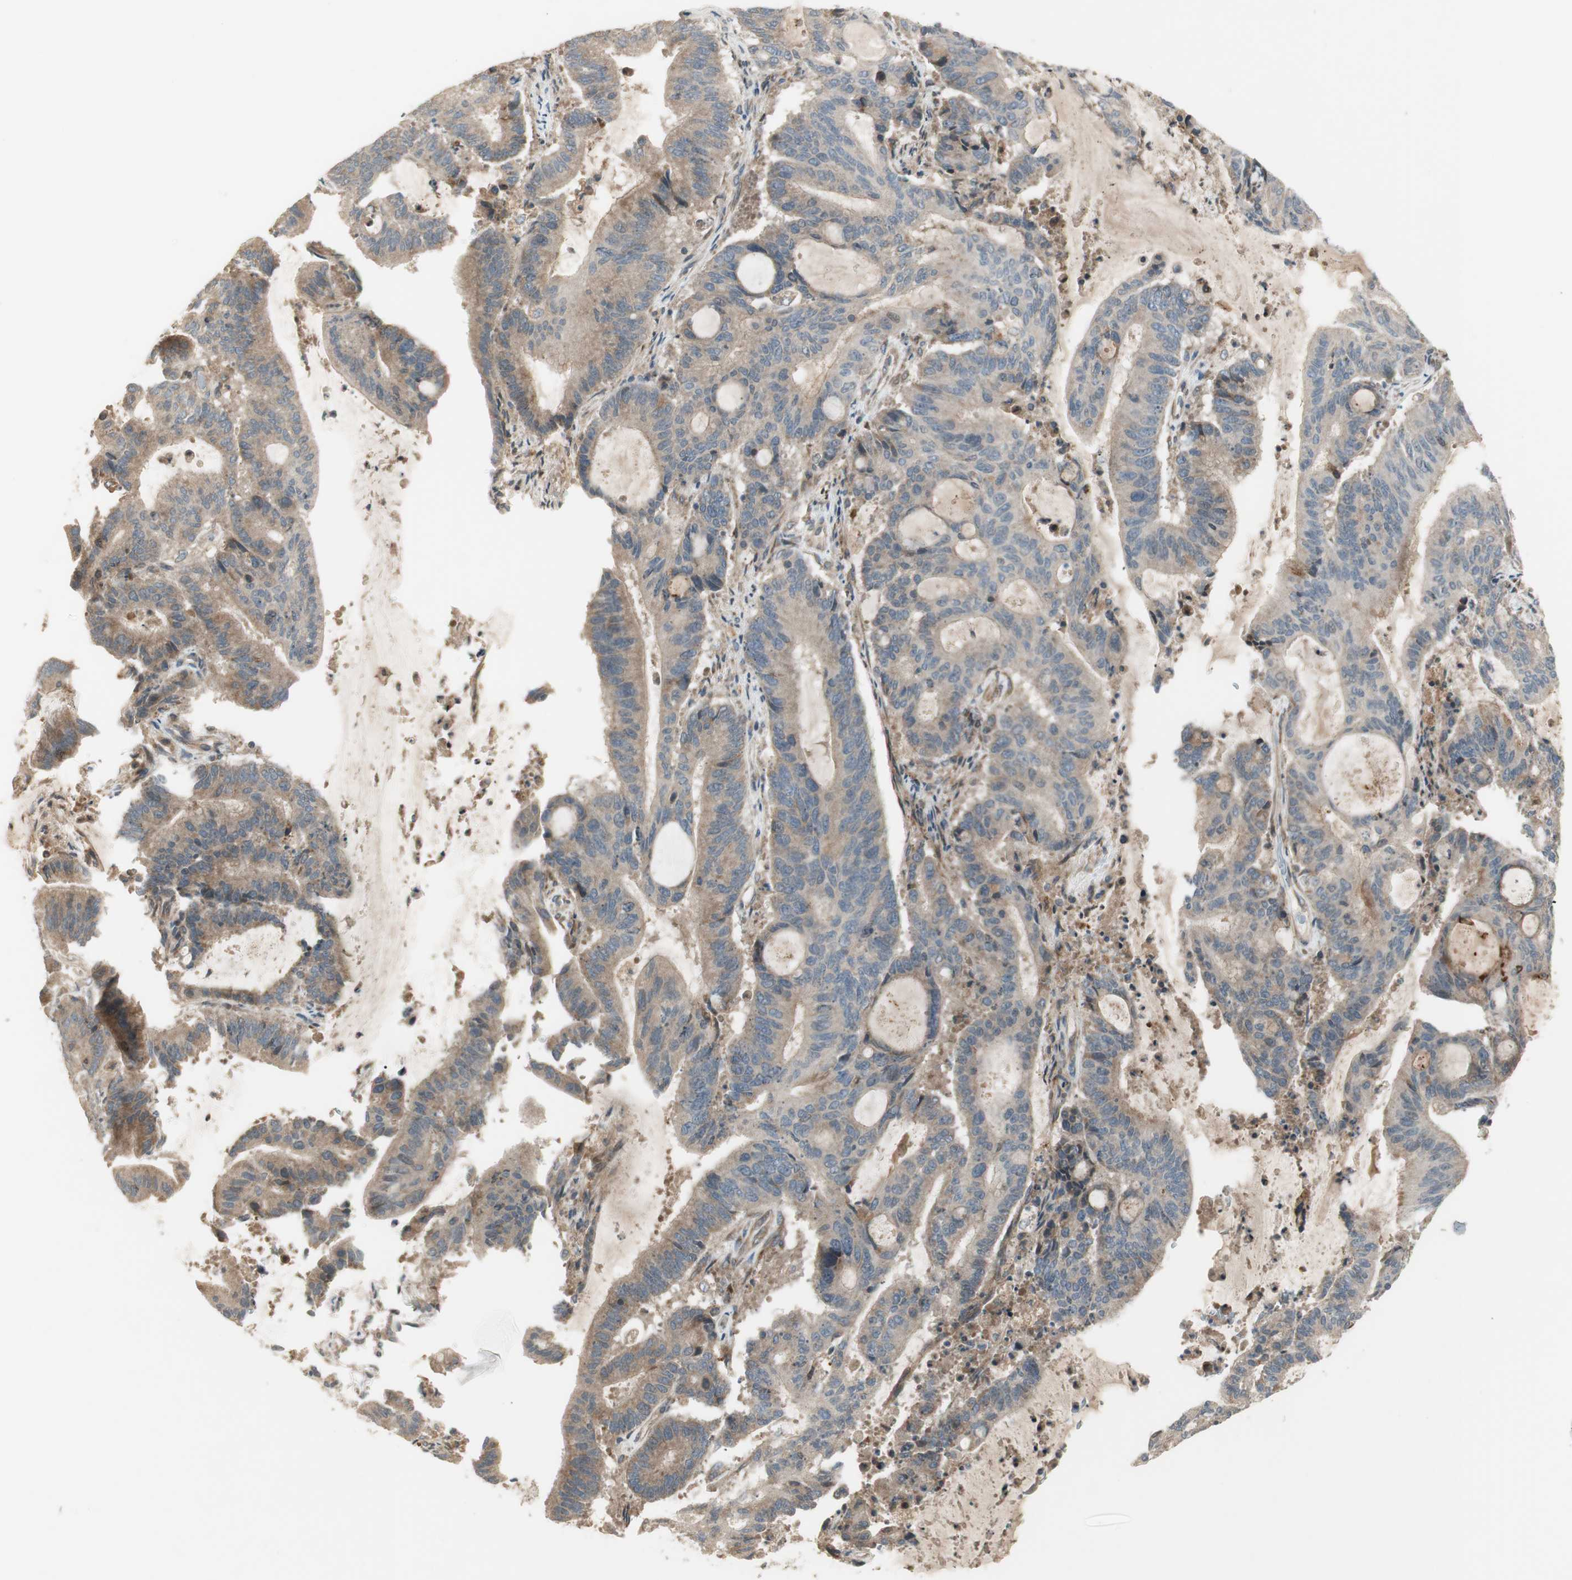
{"staining": {"intensity": "weak", "quantity": ">75%", "location": "cytoplasmic/membranous"}, "tissue": "liver cancer", "cell_type": "Tumor cells", "image_type": "cancer", "snomed": [{"axis": "morphology", "description": "Cholangiocarcinoma"}, {"axis": "topography", "description": "Liver"}], "caption": "A photomicrograph of cholangiocarcinoma (liver) stained for a protein reveals weak cytoplasmic/membranous brown staining in tumor cells.", "gene": "SFRP1", "patient": {"sex": "female", "age": 73}}